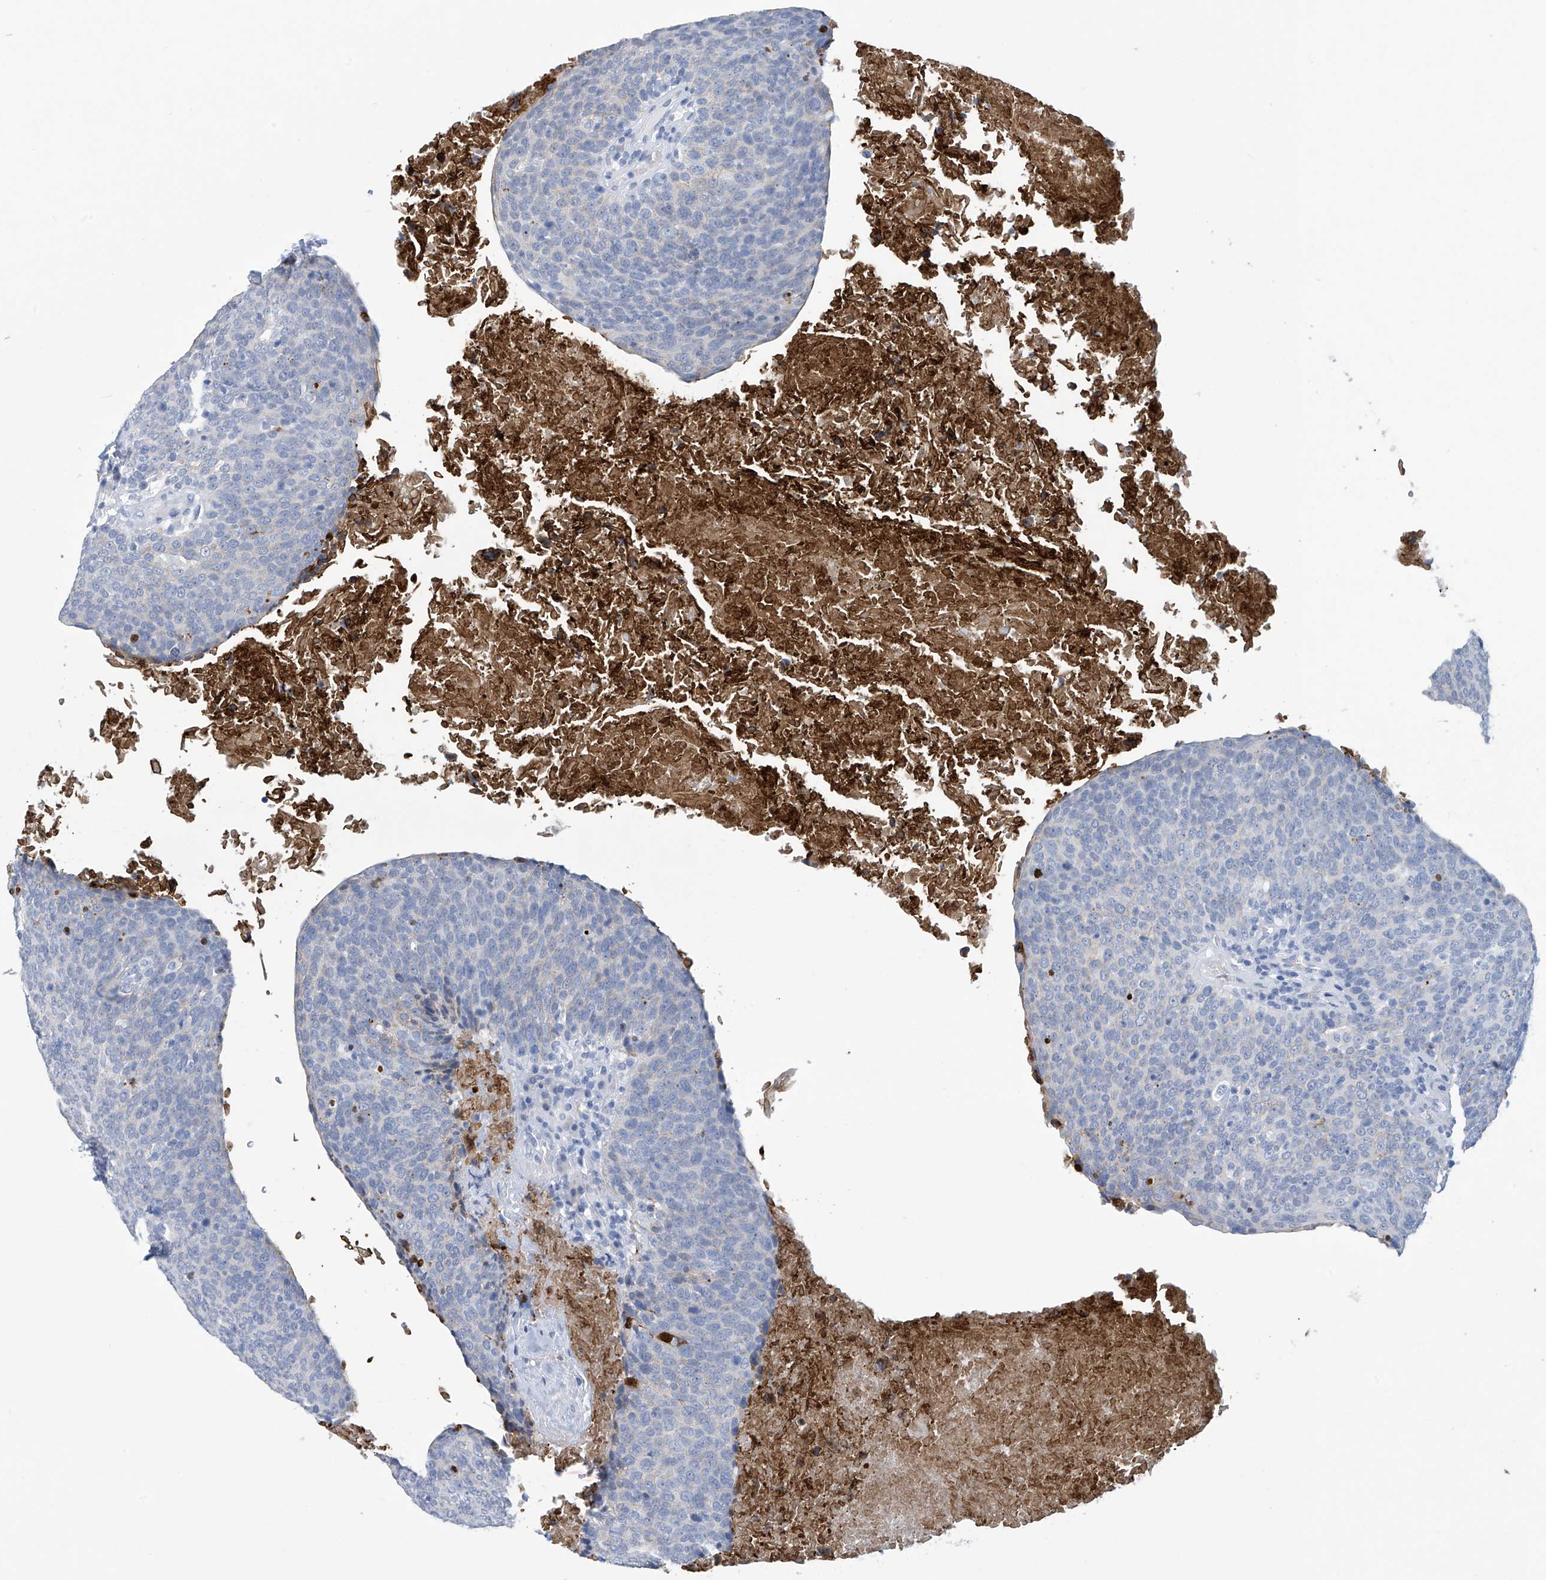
{"staining": {"intensity": "negative", "quantity": "none", "location": "none"}, "tissue": "head and neck cancer", "cell_type": "Tumor cells", "image_type": "cancer", "snomed": [{"axis": "morphology", "description": "Squamous cell carcinoma, NOS"}, {"axis": "morphology", "description": "Squamous cell carcinoma, metastatic, NOS"}, {"axis": "topography", "description": "Lymph node"}, {"axis": "topography", "description": "Head-Neck"}], "caption": "This histopathology image is of metastatic squamous cell carcinoma (head and neck) stained with IHC to label a protein in brown with the nuclei are counter-stained blue. There is no positivity in tumor cells.", "gene": "DSP", "patient": {"sex": "male", "age": 62}}